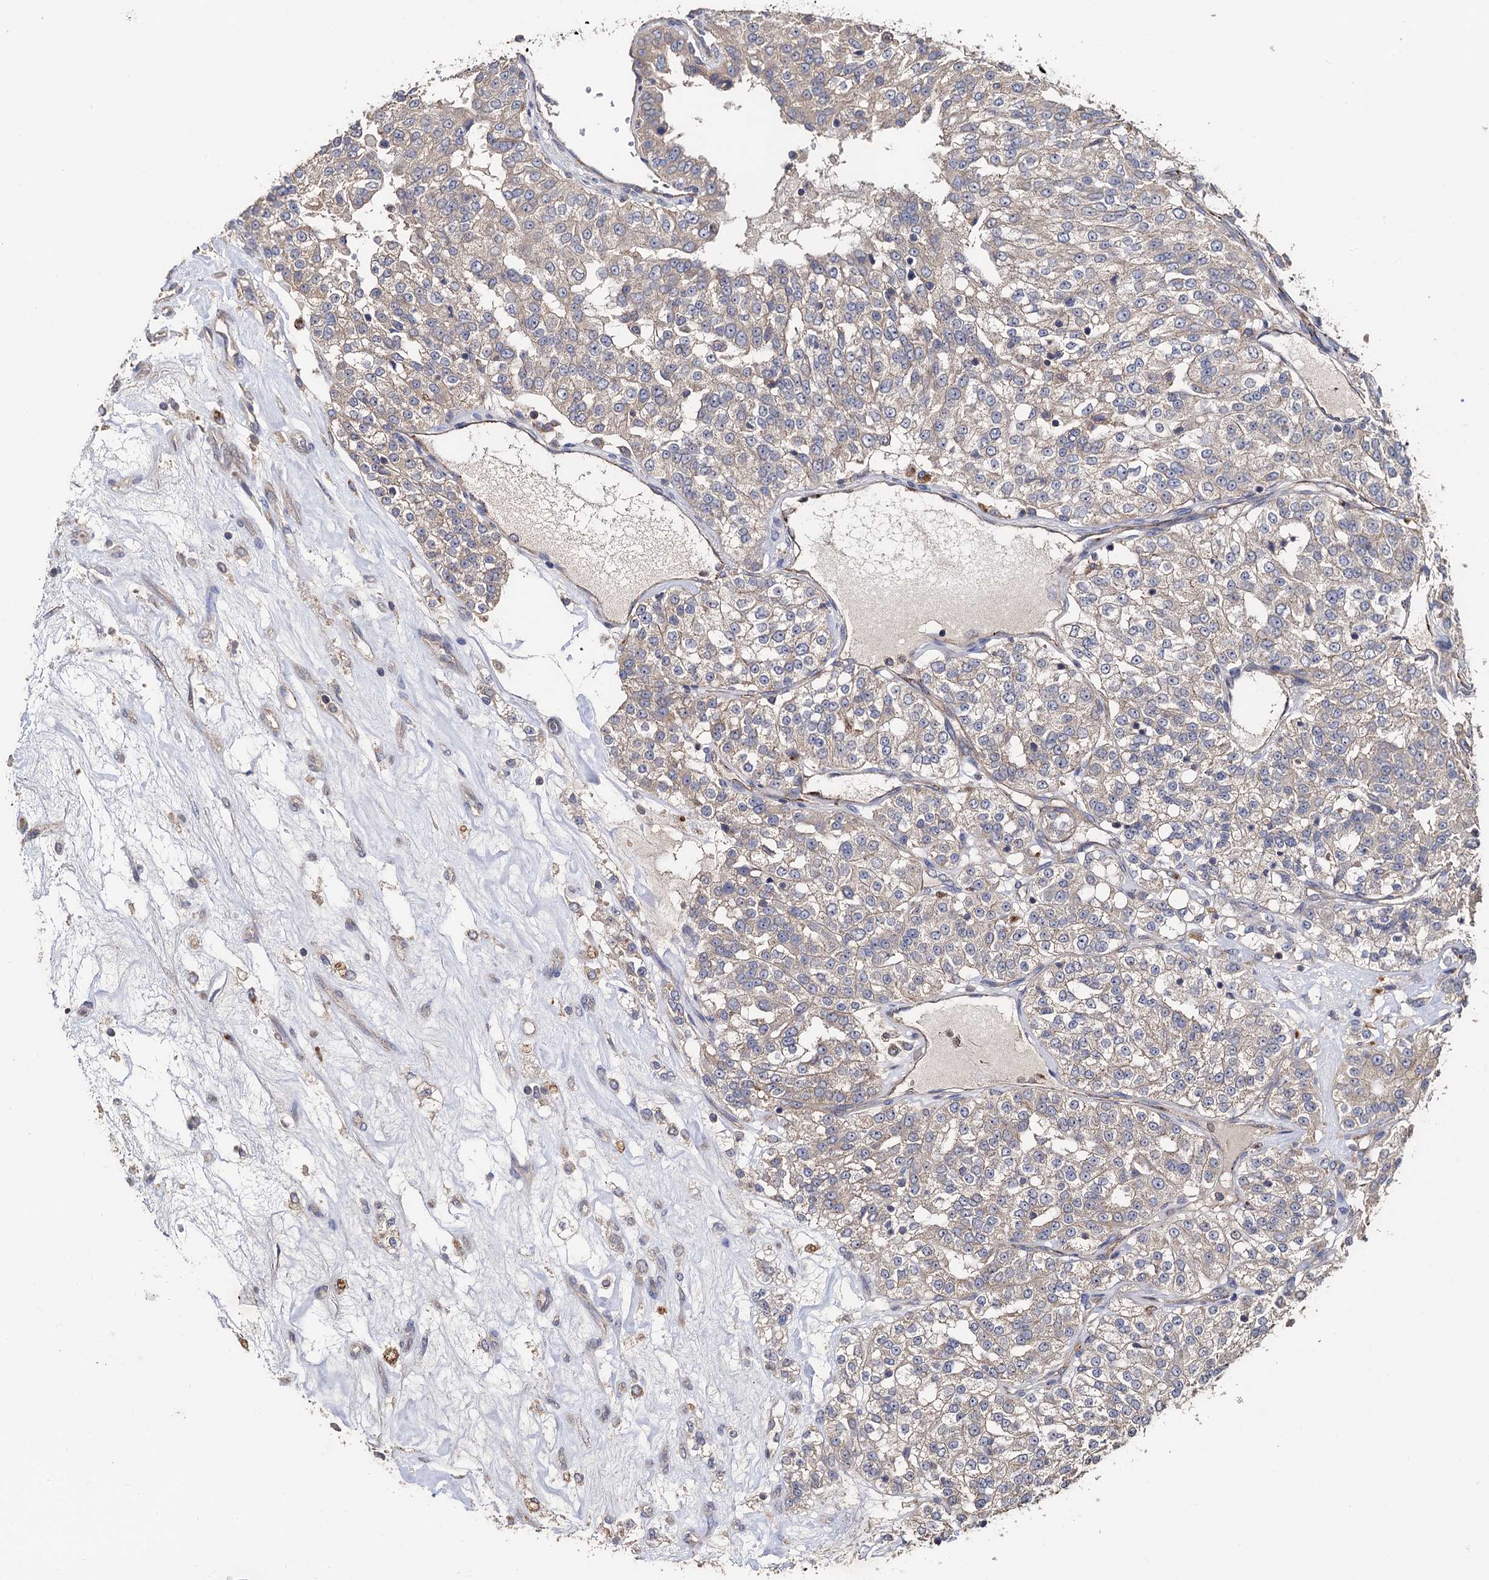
{"staining": {"intensity": "weak", "quantity": "<25%", "location": "cytoplasmic/membranous"}, "tissue": "renal cancer", "cell_type": "Tumor cells", "image_type": "cancer", "snomed": [{"axis": "morphology", "description": "Adenocarcinoma, NOS"}, {"axis": "topography", "description": "Kidney"}], "caption": "Tumor cells show no significant expression in adenocarcinoma (renal).", "gene": "PPTC7", "patient": {"sex": "female", "age": 63}}